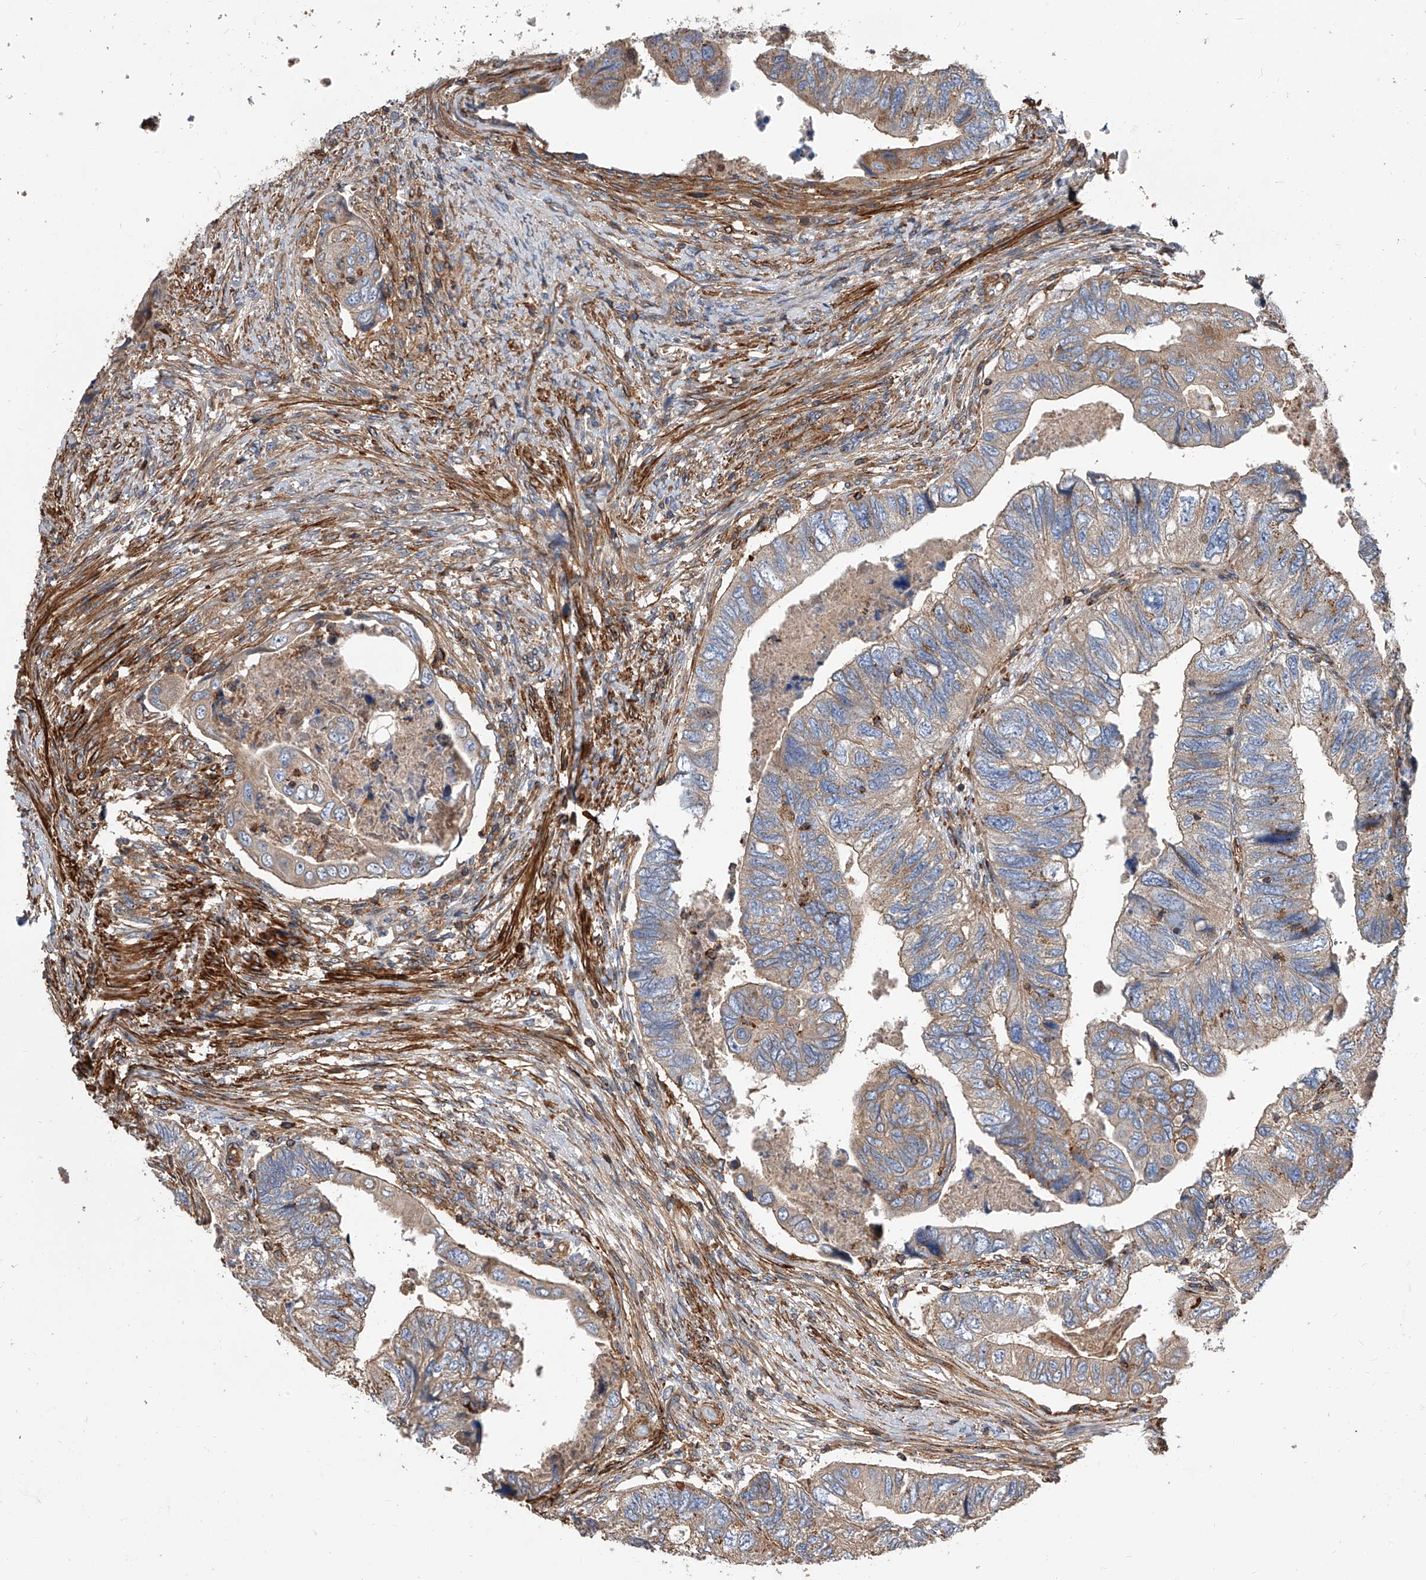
{"staining": {"intensity": "weak", "quantity": "25%-75%", "location": "cytoplasmic/membranous"}, "tissue": "colorectal cancer", "cell_type": "Tumor cells", "image_type": "cancer", "snomed": [{"axis": "morphology", "description": "Adenocarcinoma, NOS"}, {"axis": "topography", "description": "Rectum"}], "caption": "Weak cytoplasmic/membranous staining is present in about 25%-75% of tumor cells in colorectal adenocarcinoma.", "gene": "PISD", "patient": {"sex": "male", "age": 63}}